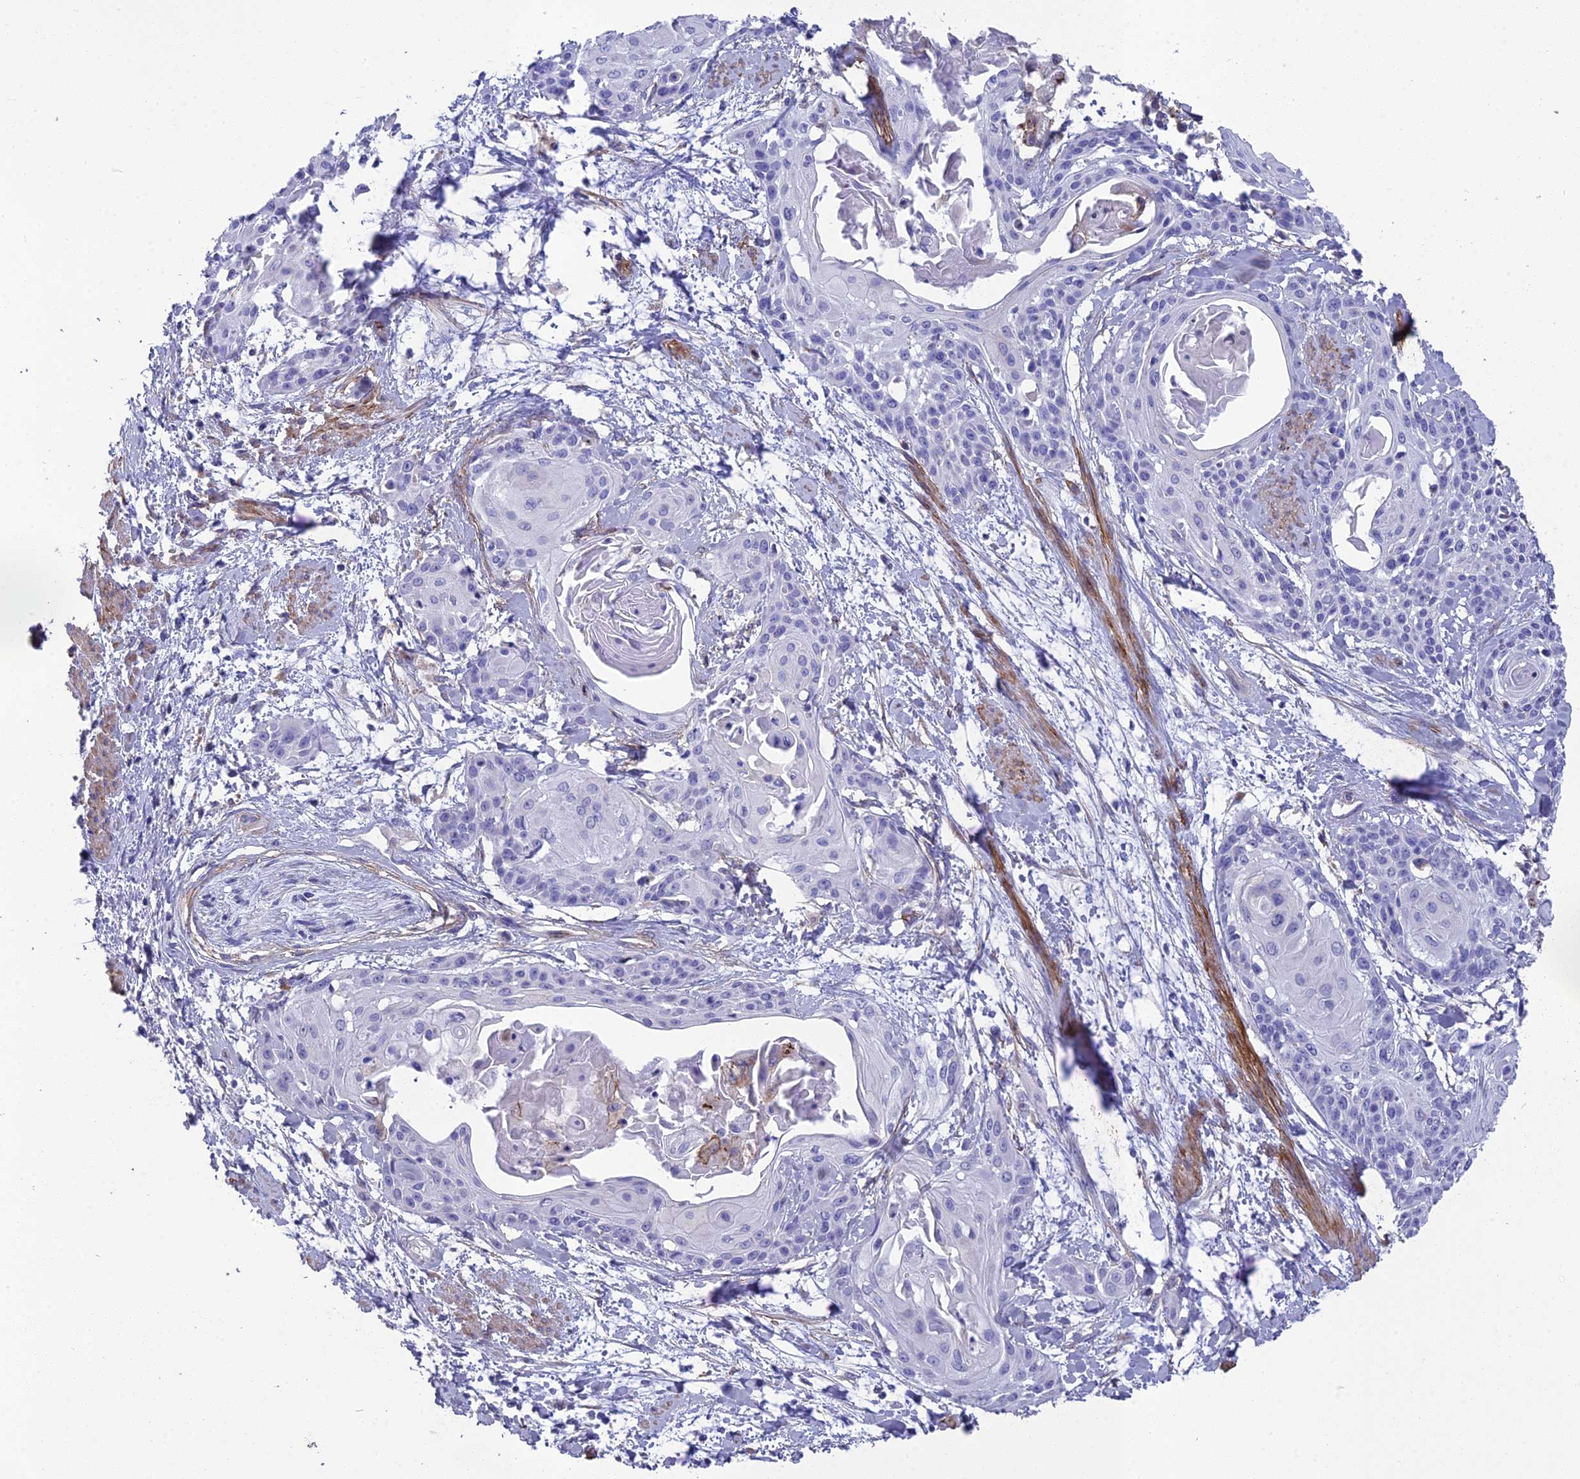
{"staining": {"intensity": "negative", "quantity": "none", "location": "none"}, "tissue": "cervical cancer", "cell_type": "Tumor cells", "image_type": "cancer", "snomed": [{"axis": "morphology", "description": "Squamous cell carcinoma, NOS"}, {"axis": "topography", "description": "Cervix"}], "caption": "Immunohistochemistry (IHC) photomicrograph of human cervical squamous cell carcinoma stained for a protein (brown), which displays no positivity in tumor cells. (DAB (3,3'-diaminobenzidine) IHC visualized using brightfield microscopy, high magnification).", "gene": "TNS1", "patient": {"sex": "female", "age": 57}}